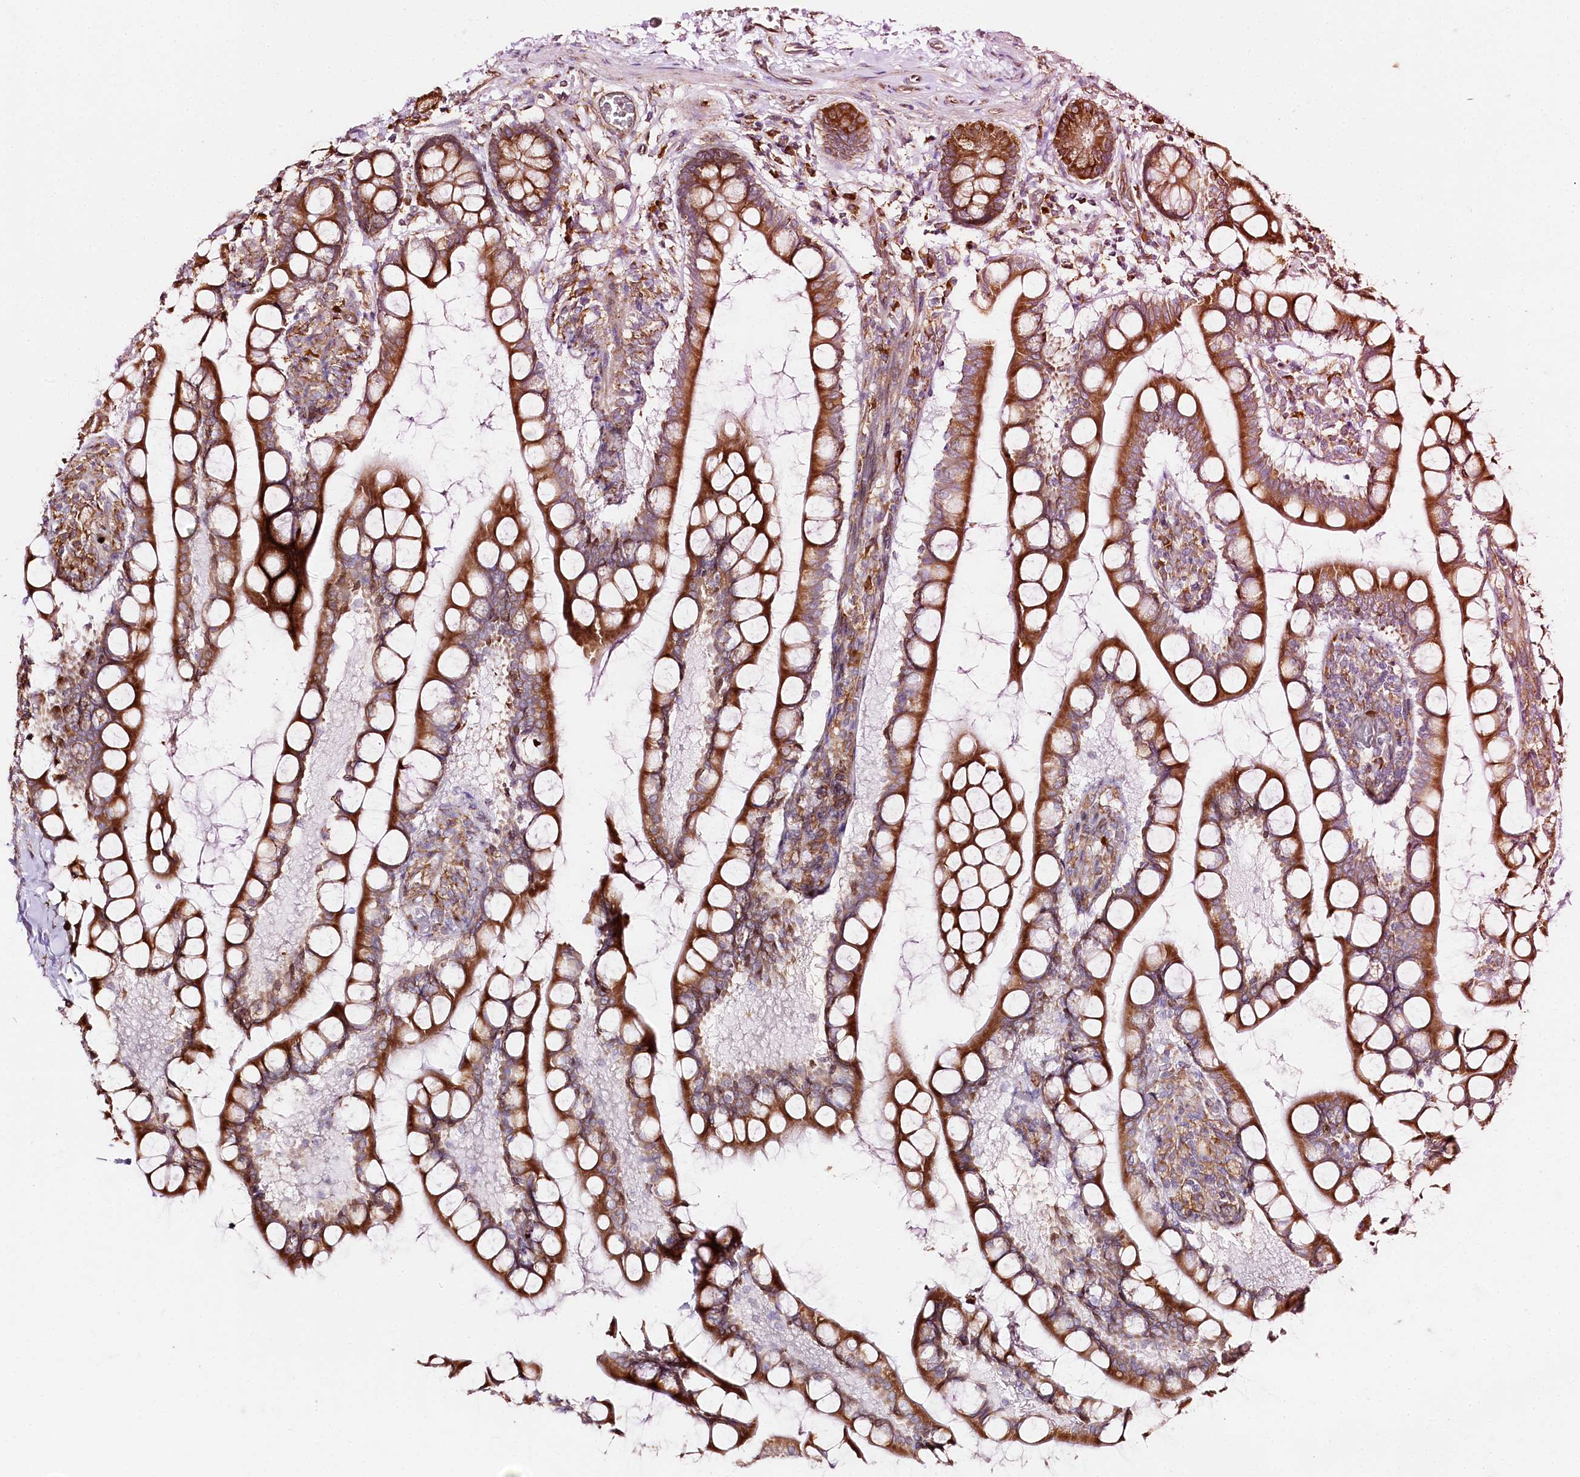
{"staining": {"intensity": "strong", "quantity": ">75%", "location": "cytoplasmic/membranous"}, "tissue": "small intestine", "cell_type": "Glandular cells", "image_type": "normal", "snomed": [{"axis": "morphology", "description": "Normal tissue, NOS"}, {"axis": "topography", "description": "Small intestine"}], "caption": "High-power microscopy captured an immunohistochemistry (IHC) micrograph of benign small intestine, revealing strong cytoplasmic/membranous positivity in about >75% of glandular cells. (Brightfield microscopy of DAB IHC at high magnification).", "gene": "CNPY2", "patient": {"sex": "male", "age": 52}}